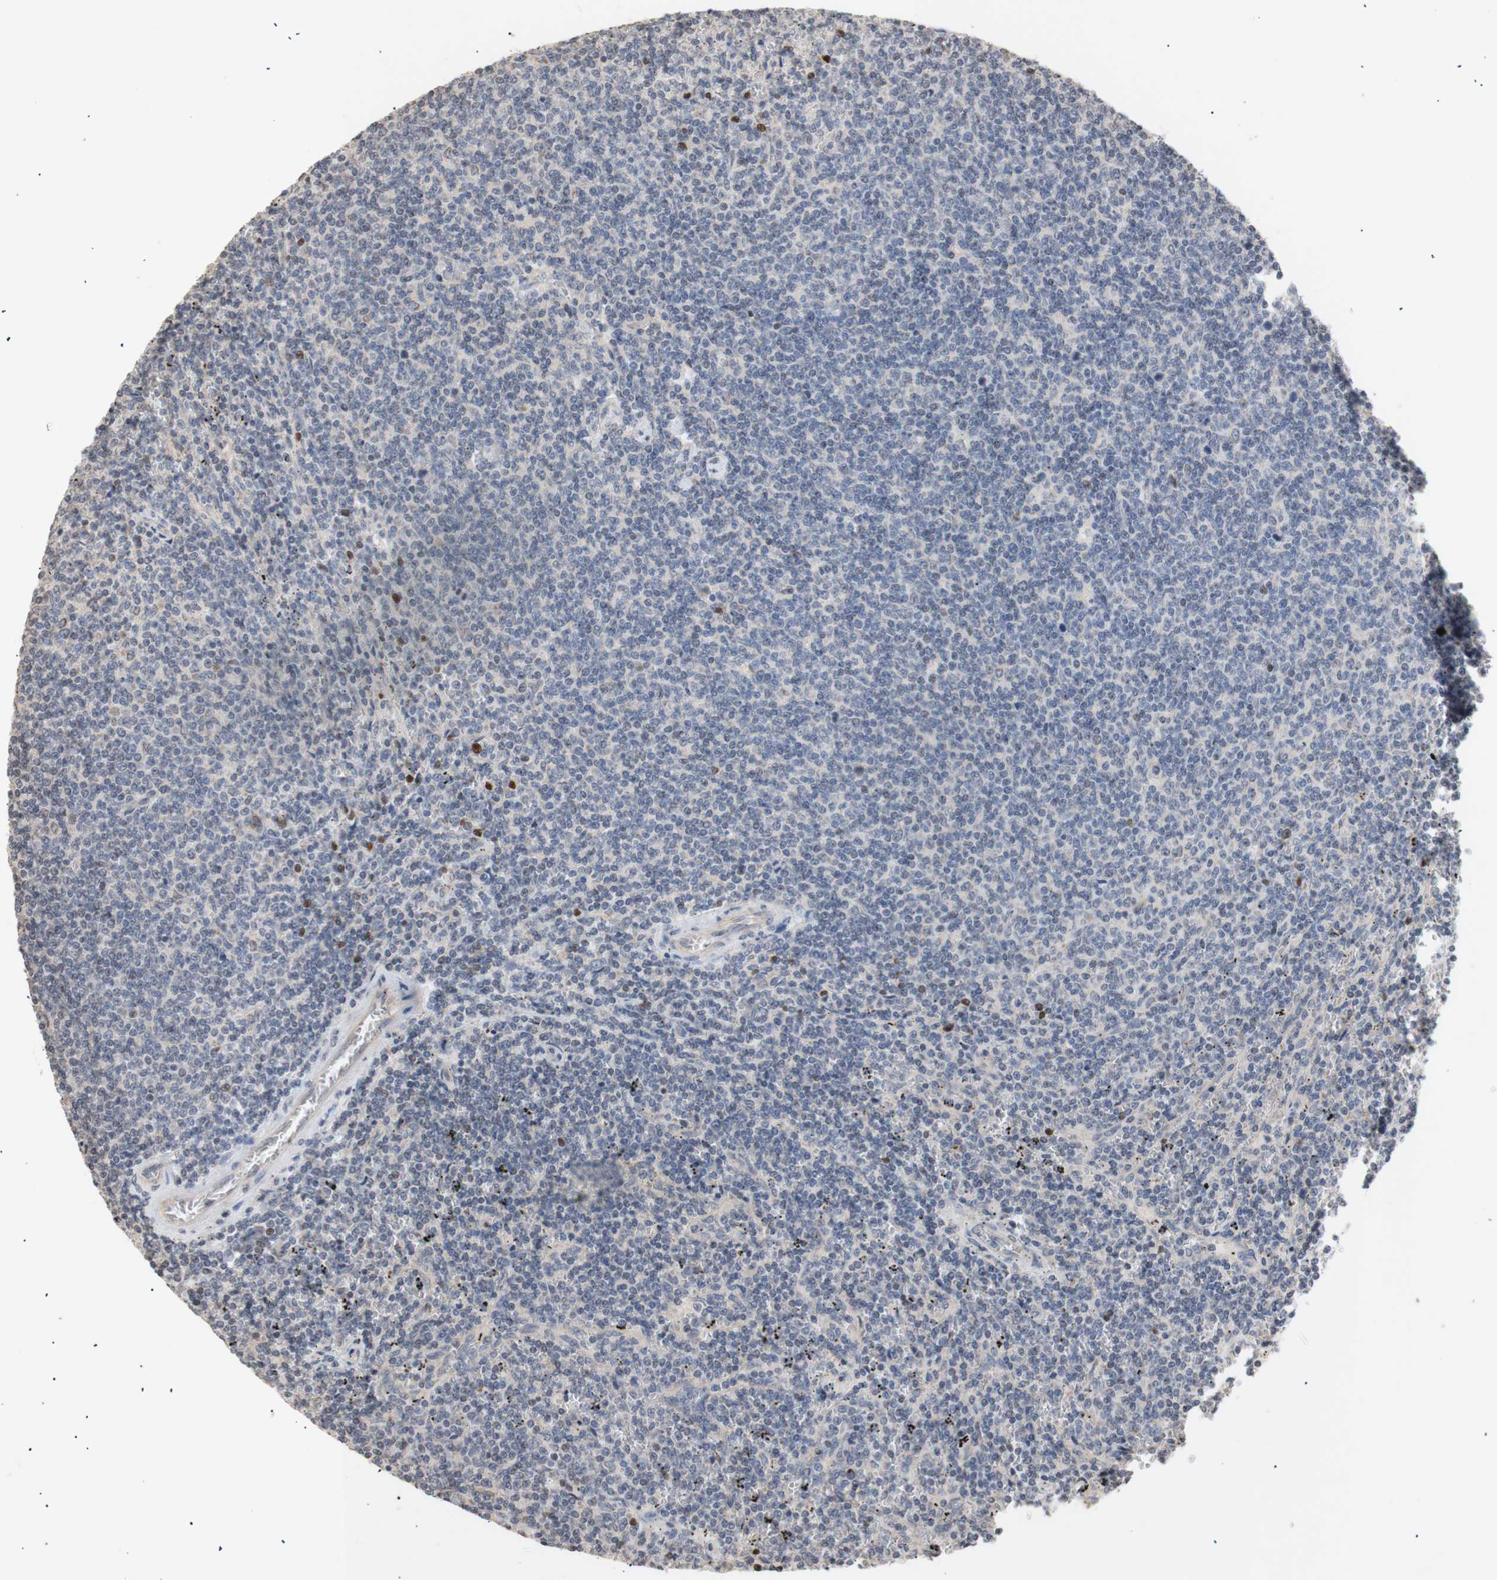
{"staining": {"intensity": "negative", "quantity": "none", "location": "none"}, "tissue": "lymphoma", "cell_type": "Tumor cells", "image_type": "cancer", "snomed": [{"axis": "morphology", "description": "Malignant lymphoma, non-Hodgkin's type, Low grade"}, {"axis": "topography", "description": "Spleen"}], "caption": "Tumor cells are negative for brown protein staining in lymphoma.", "gene": "FOSB", "patient": {"sex": "female", "age": 50}}